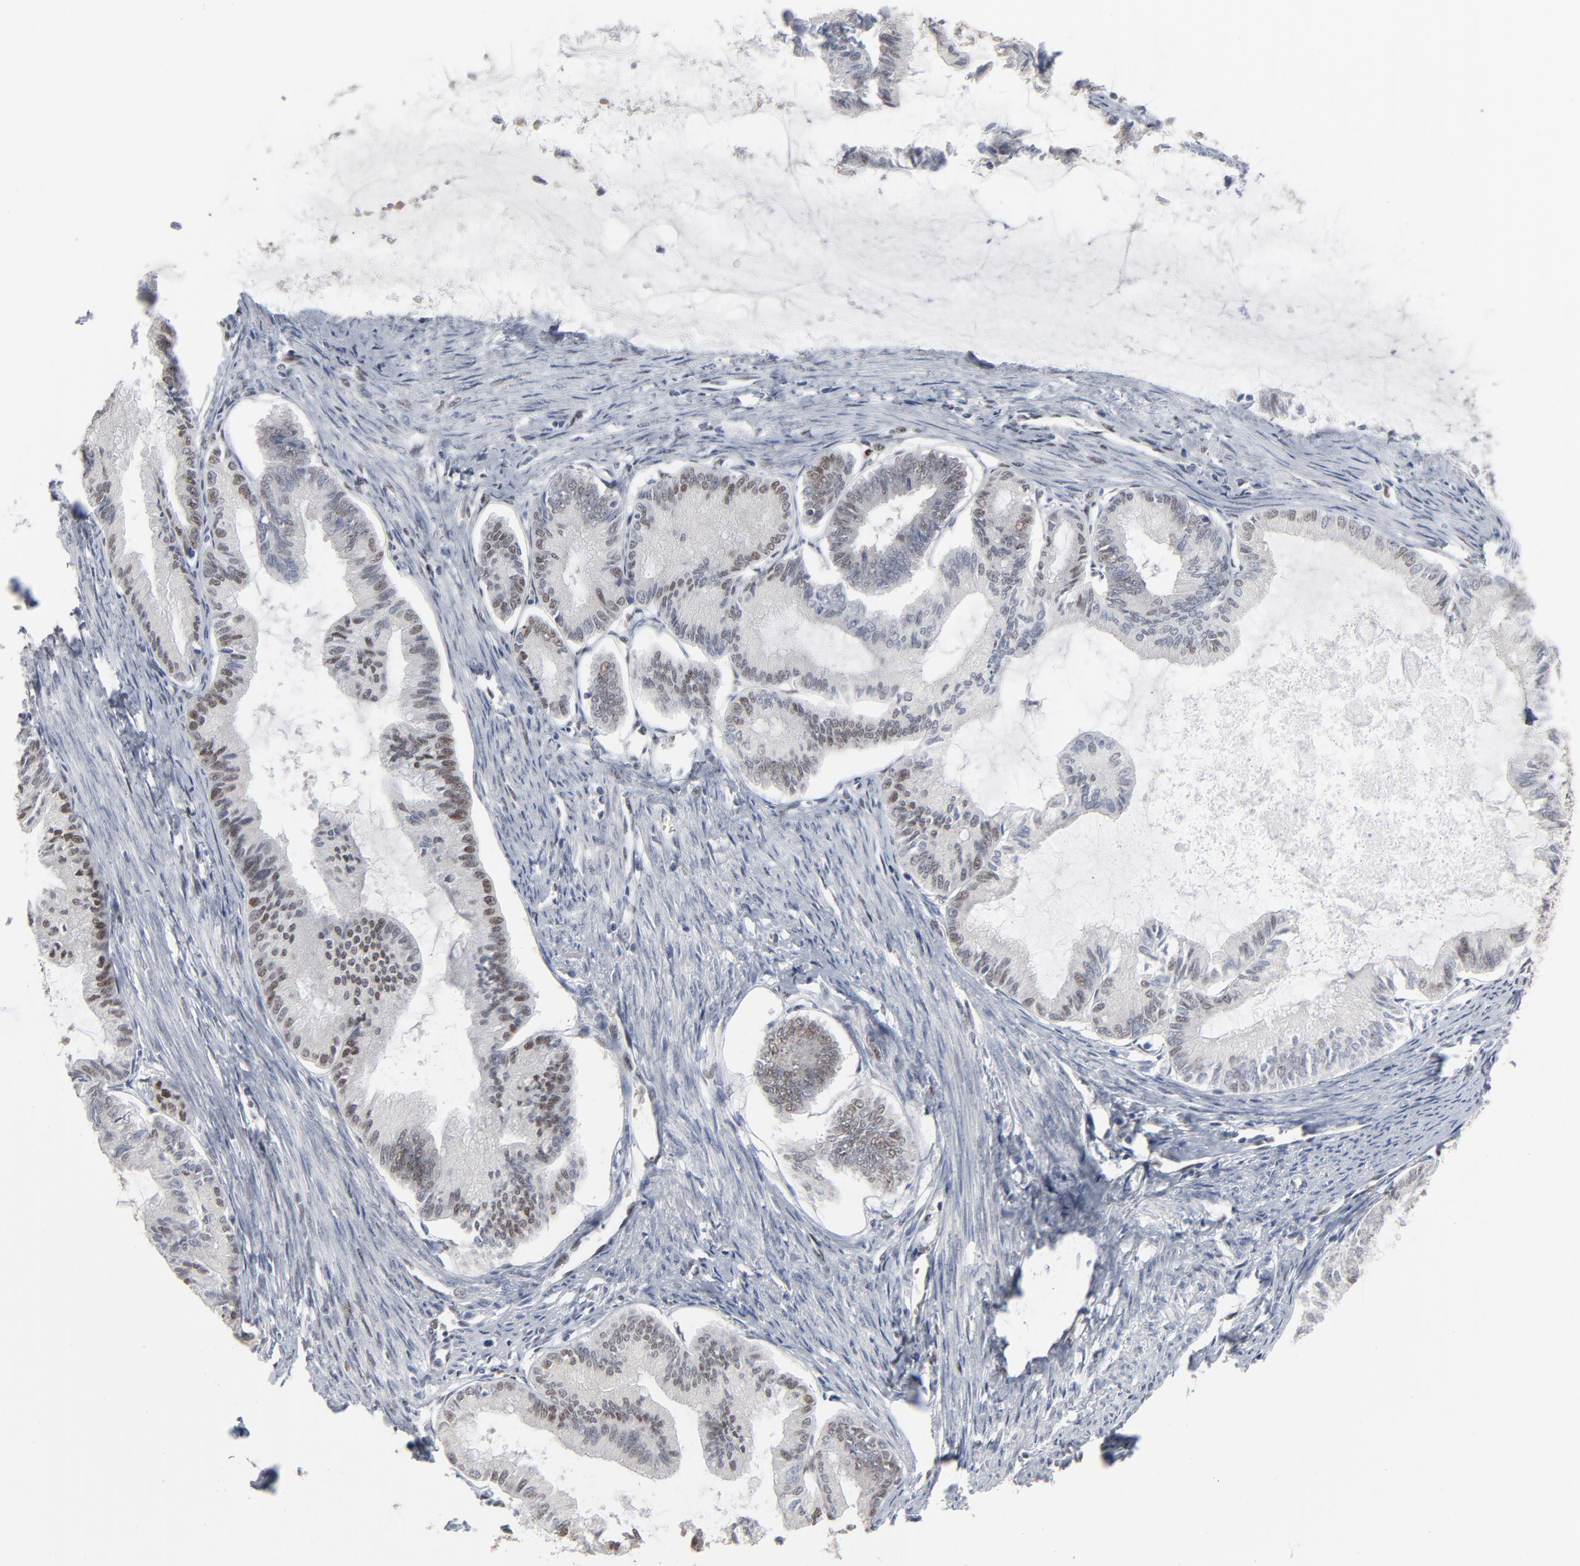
{"staining": {"intensity": "weak", "quantity": "<25%", "location": "nuclear"}, "tissue": "endometrial cancer", "cell_type": "Tumor cells", "image_type": "cancer", "snomed": [{"axis": "morphology", "description": "Adenocarcinoma, NOS"}, {"axis": "topography", "description": "Endometrium"}], "caption": "The IHC micrograph has no significant staining in tumor cells of endometrial cancer (adenocarcinoma) tissue.", "gene": "ATF7", "patient": {"sex": "female", "age": 86}}